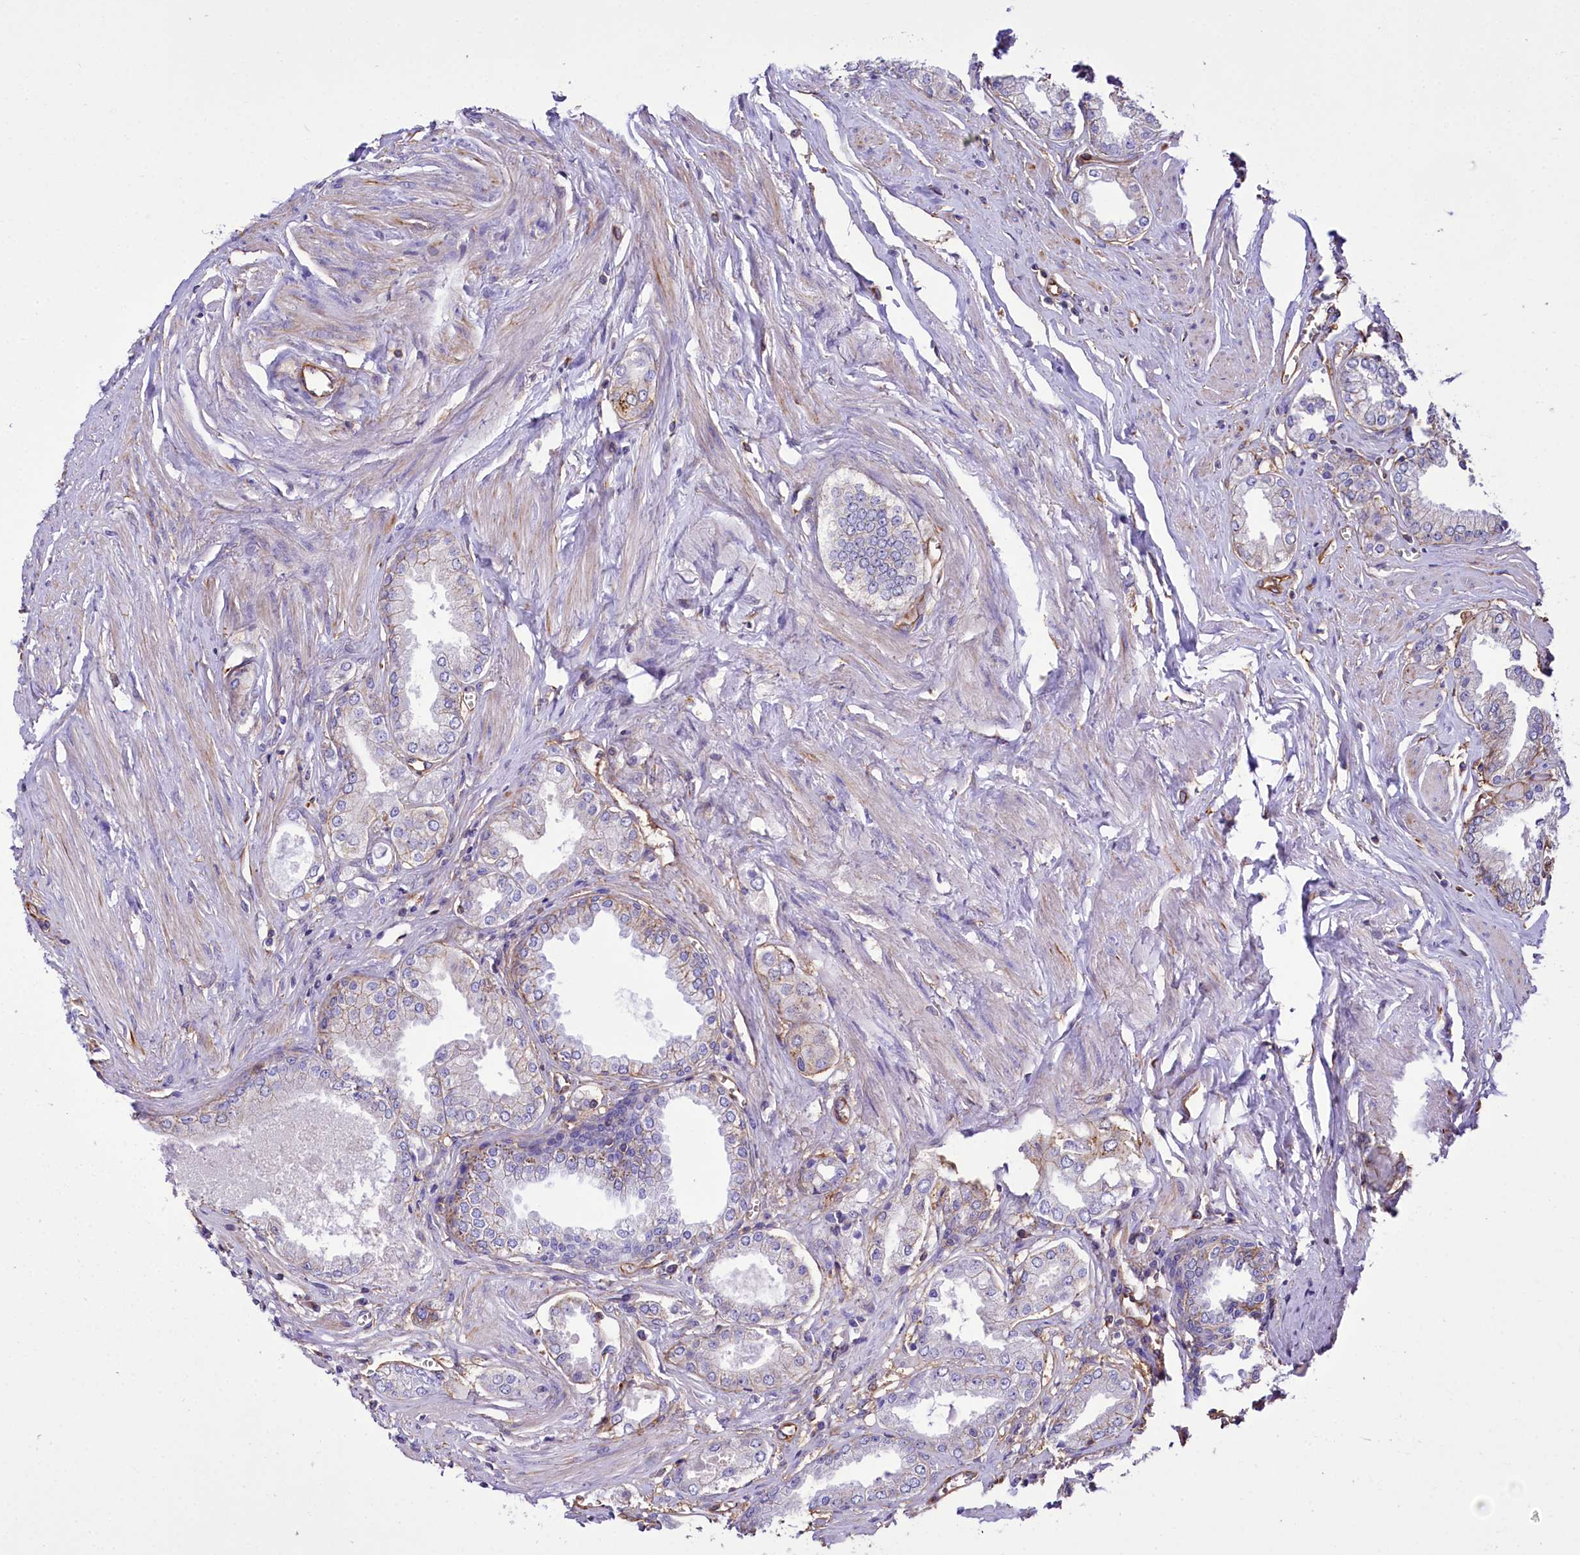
{"staining": {"intensity": "negative", "quantity": "none", "location": "none"}, "tissue": "prostate cancer", "cell_type": "Tumor cells", "image_type": "cancer", "snomed": [{"axis": "morphology", "description": "Adenocarcinoma, Low grade"}, {"axis": "topography", "description": "Prostate"}], "caption": "DAB (3,3'-diaminobenzidine) immunohistochemical staining of human prostate cancer (low-grade adenocarcinoma) reveals no significant positivity in tumor cells.", "gene": "CD99", "patient": {"sex": "male", "age": 60}}